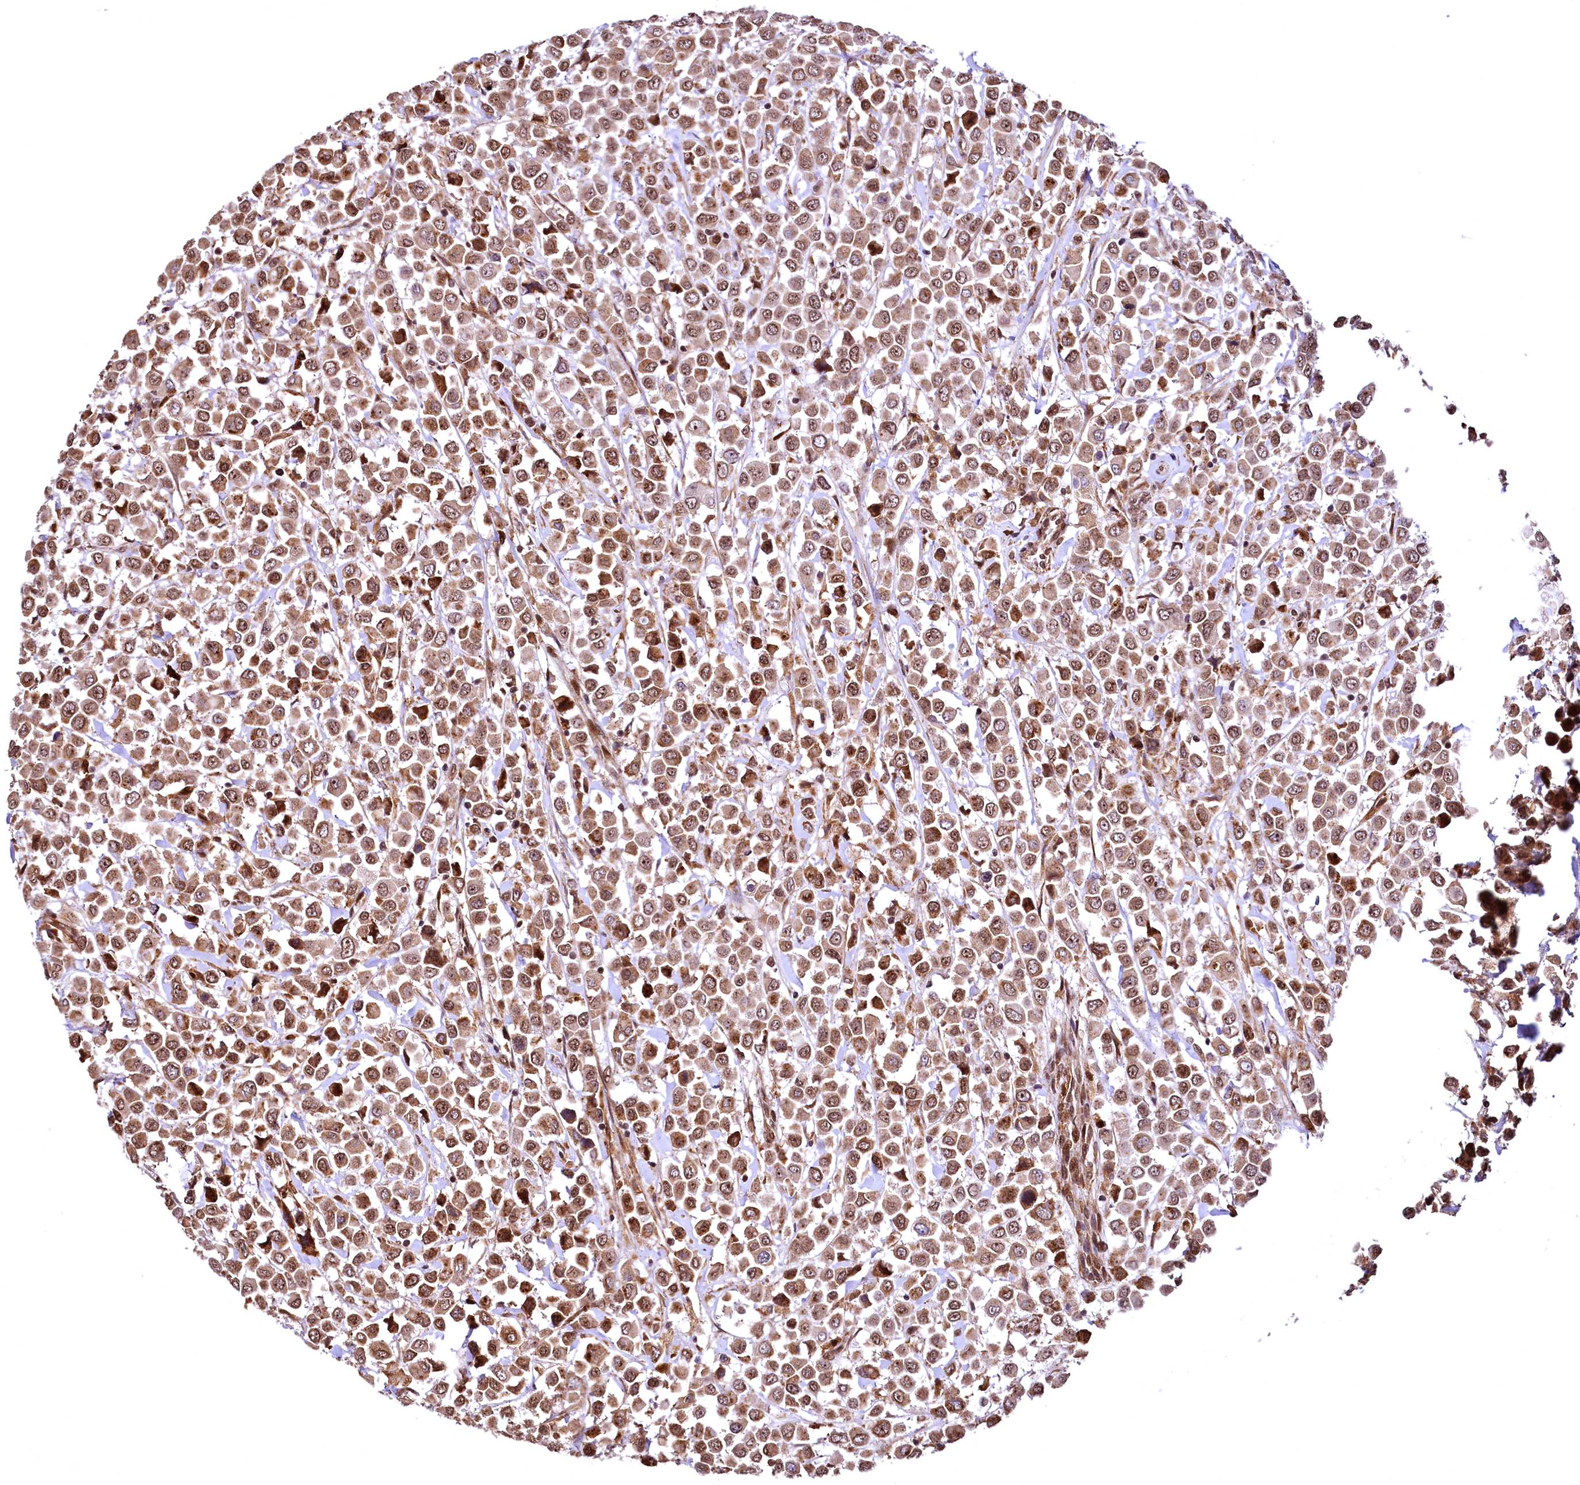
{"staining": {"intensity": "moderate", "quantity": ">75%", "location": "cytoplasmic/membranous,nuclear"}, "tissue": "breast cancer", "cell_type": "Tumor cells", "image_type": "cancer", "snomed": [{"axis": "morphology", "description": "Duct carcinoma"}, {"axis": "topography", "description": "Breast"}], "caption": "A brown stain highlights moderate cytoplasmic/membranous and nuclear positivity of a protein in infiltrating ductal carcinoma (breast) tumor cells.", "gene": "PDS5B", "patient": {"sex": "female", "age": 61}}